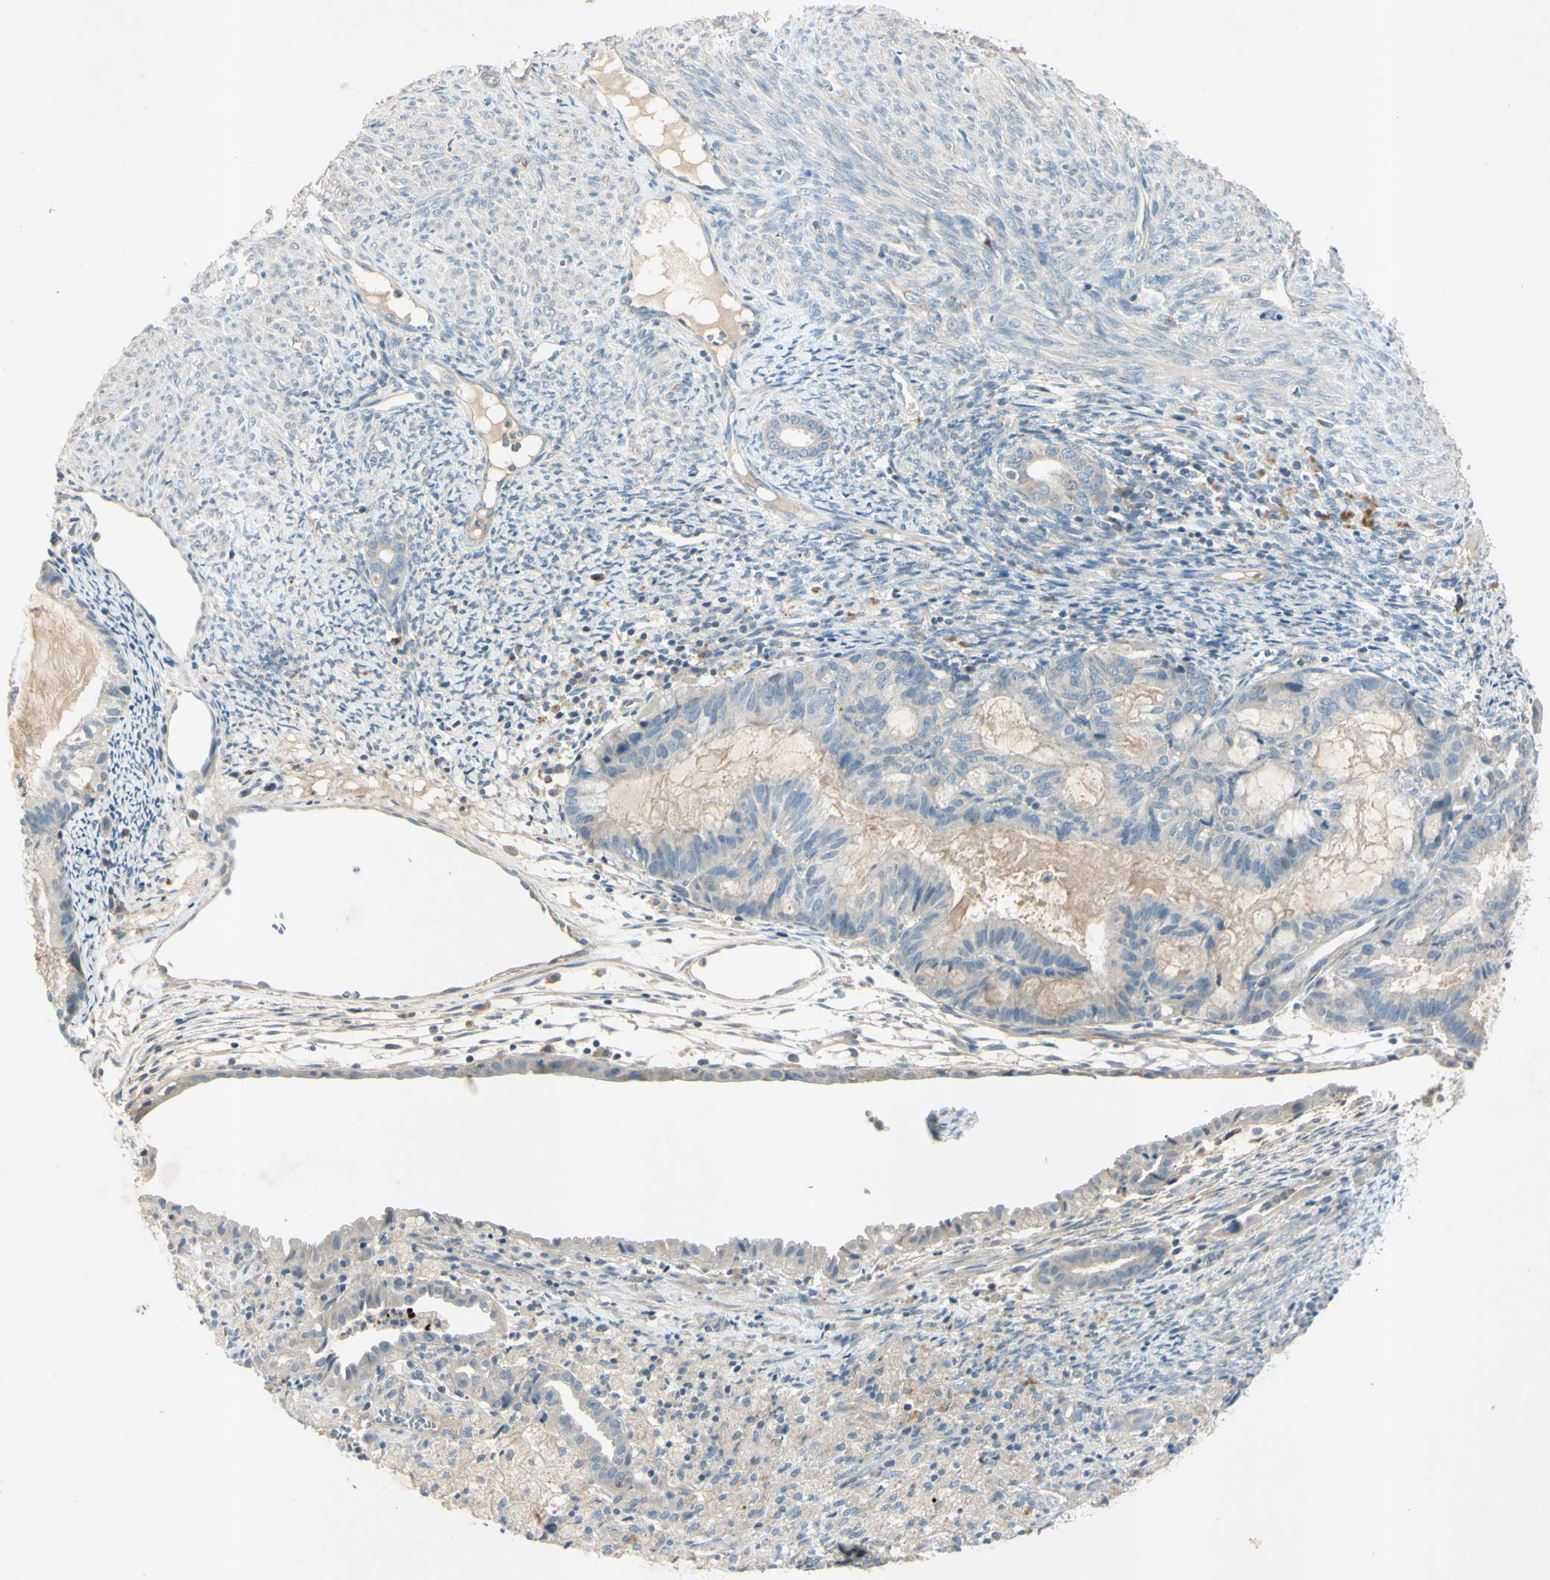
{"staining": {"intensity": "weak", "quantity": "<25%", "location": "cytoplasmic/membranous"}, "tissue": "cervical cancer", "cell_type": "Tumor cells", "image_type": "cancer", "snomed": [{"axis": "morphology", "description": "Normal tissue, NOS"}, {"axis": "morphology", "description": "Adenocarcinoma, NOS"}, {"axis": "topography", "description": "Cervix"}, {"axis": "topography", "description": "Endometrium"}], "caption": "Tumor cells show no significant protein expression in cervical adenocarcinoma.", "gene": "AATK", "patient": {"sex": "female", "age": 86}}